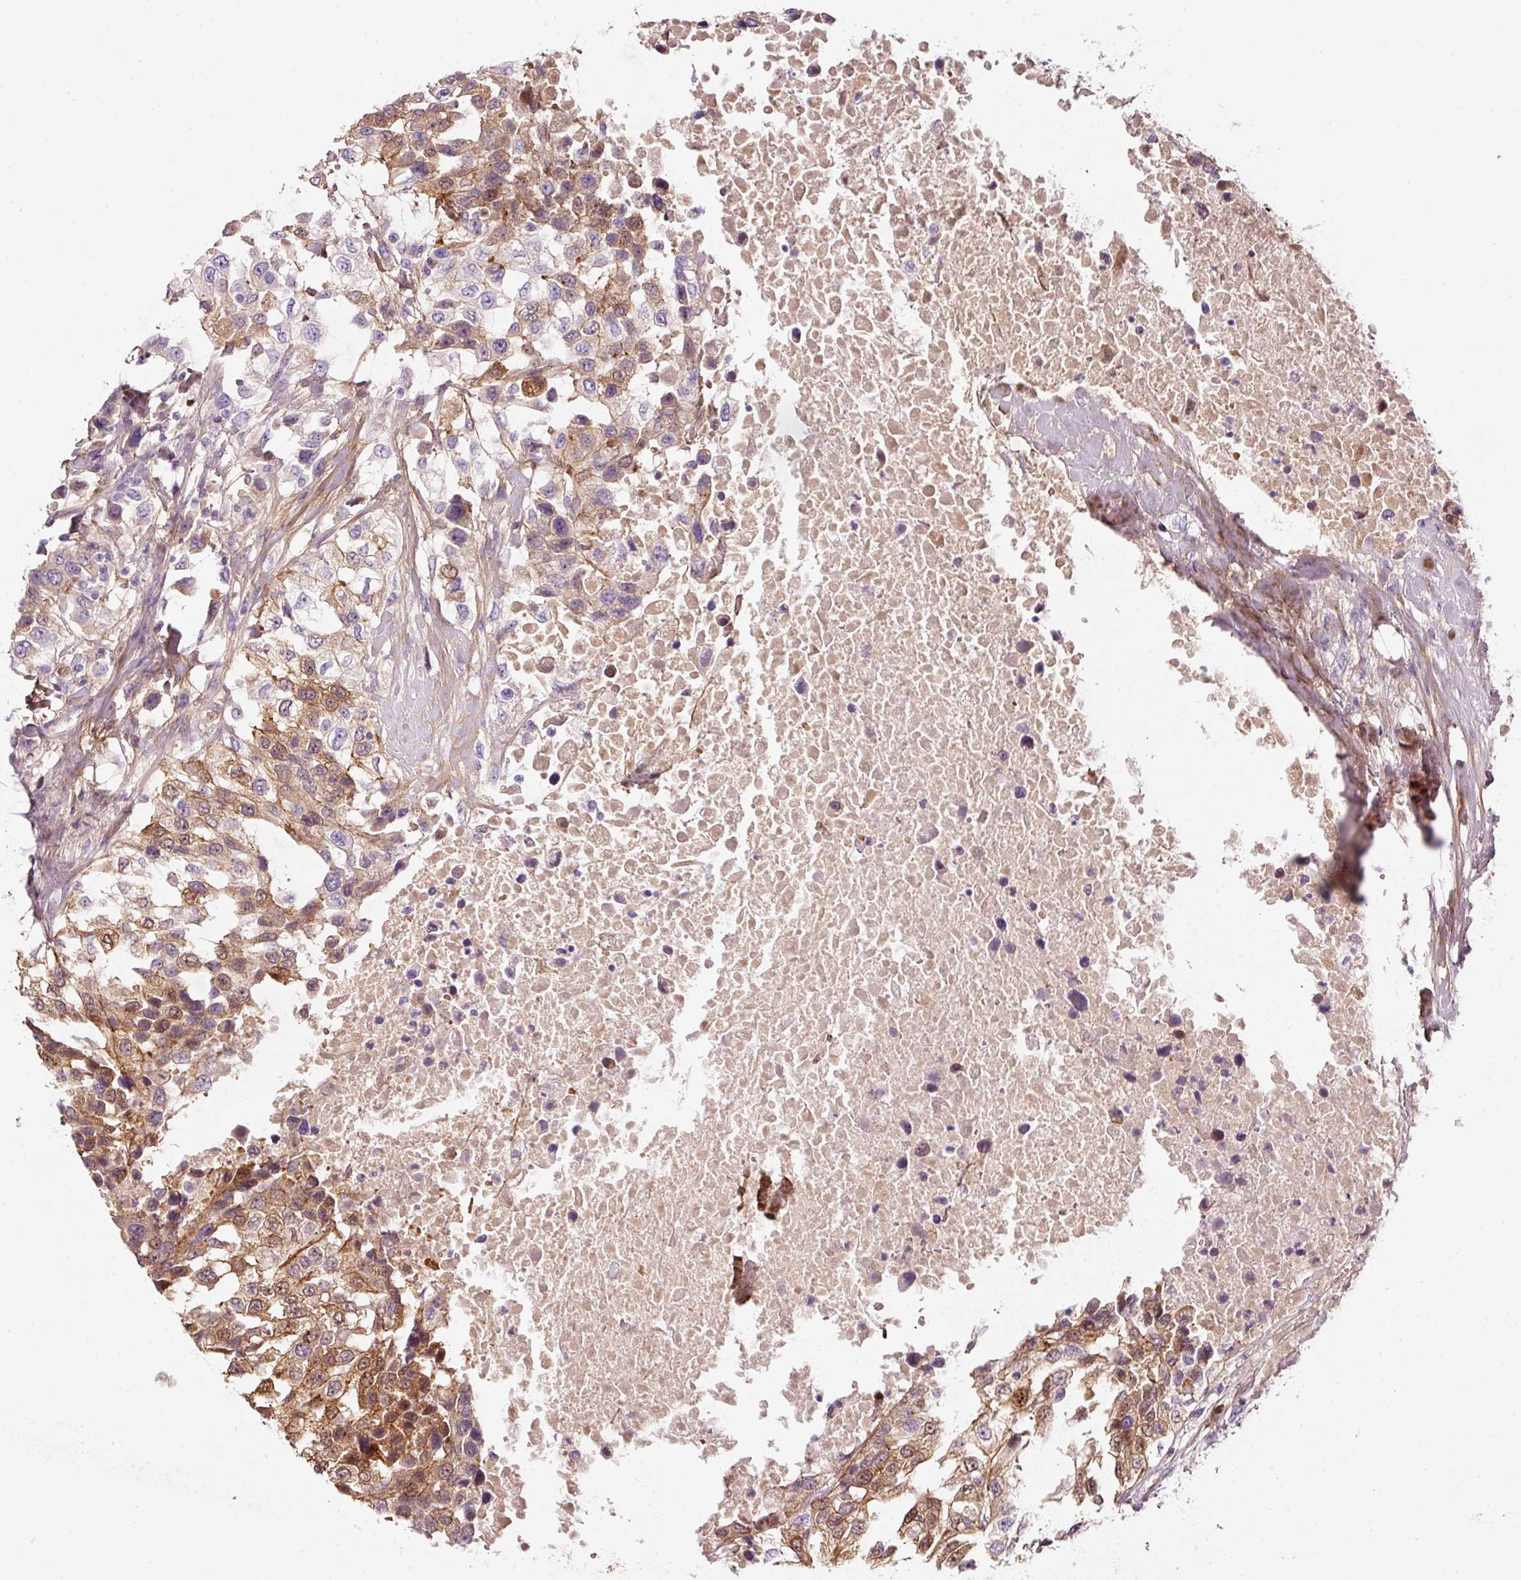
{"staining": {"intensity": "moderate", "quantity": "25%-75%", "location": "cytoplasmic/membranous,nuclear"}, "tissue": "urothelial cancer", "cell_type": "Tumor cells", "image_type": "cancer", "snomed": [{"axis": "morphology", "description": "Urothelial carcinoma, High grade"}, {"axis": "topography", "description": "Urinary bladder"}], "caption": "Immunohistochemical staining of human urothelial carcinoma (high-grade) demonstrates medium levels of moderate cytoplasmic/membranous and nuclear protein staining in approximately 25%-75% of tumor cells.", "gene": "SOS2", "patient": {"sex": "female", "age": 80}}